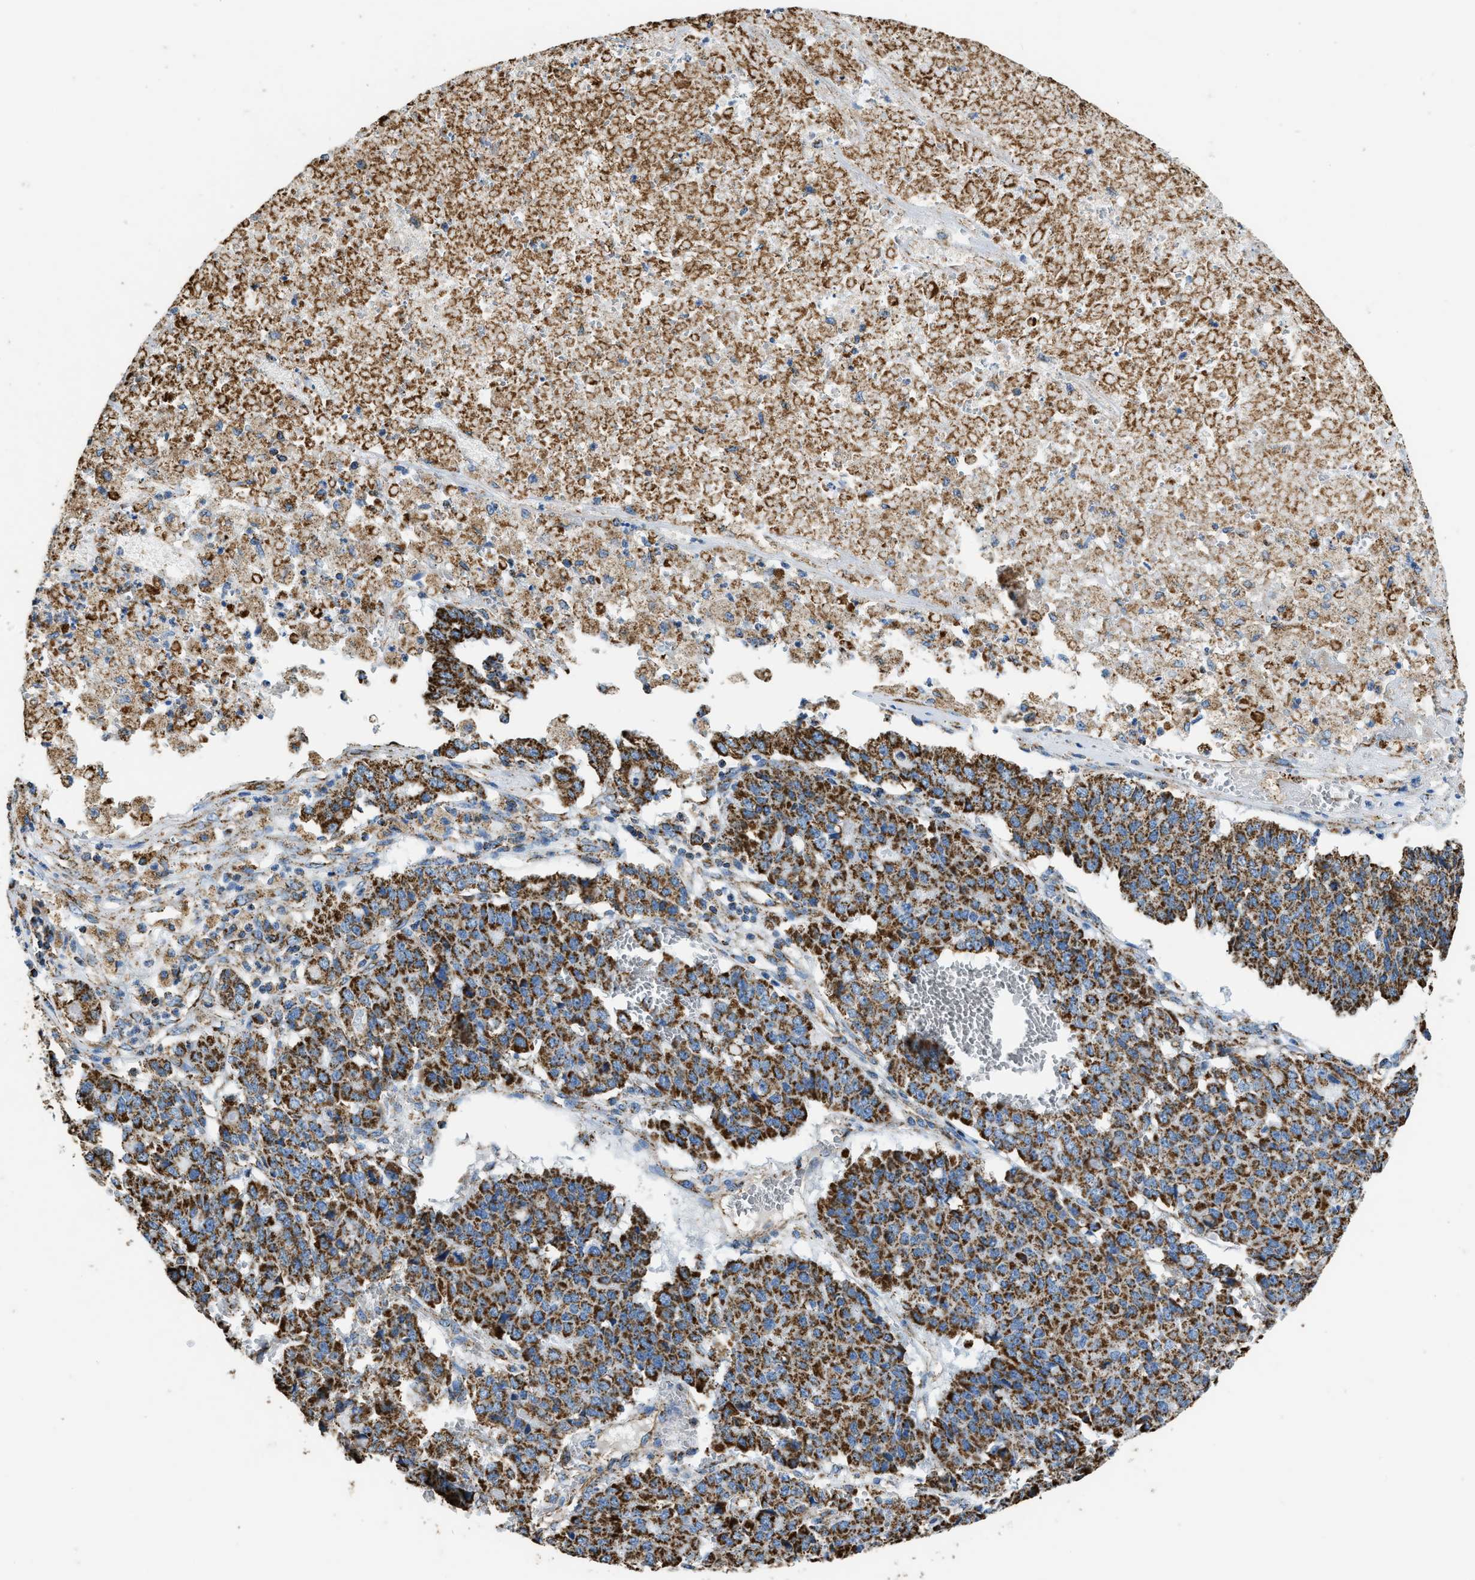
{"staining": {"intensity": "strong", "quantity": ">75%", "location": "cytoplasmic/membranous"}, "tissue": "pancreatic cancer", "cell_type": "Tumor cells", "image_type": "cancer", "snomed": [{"axis": "morphology", "description": "Adenocarcinoma, NOS"}, {"axis": "topography", "description": "Pancreas"}], "caption": "Approximately >75% of tumor cells in pancreatic adenocarcinoma reveal strong cytoplasmic/membranous protein expression as visualized by brown immunohistochemical staining.", "gene": "IRX6", "patient": {"sex": "male", "age": 50}}